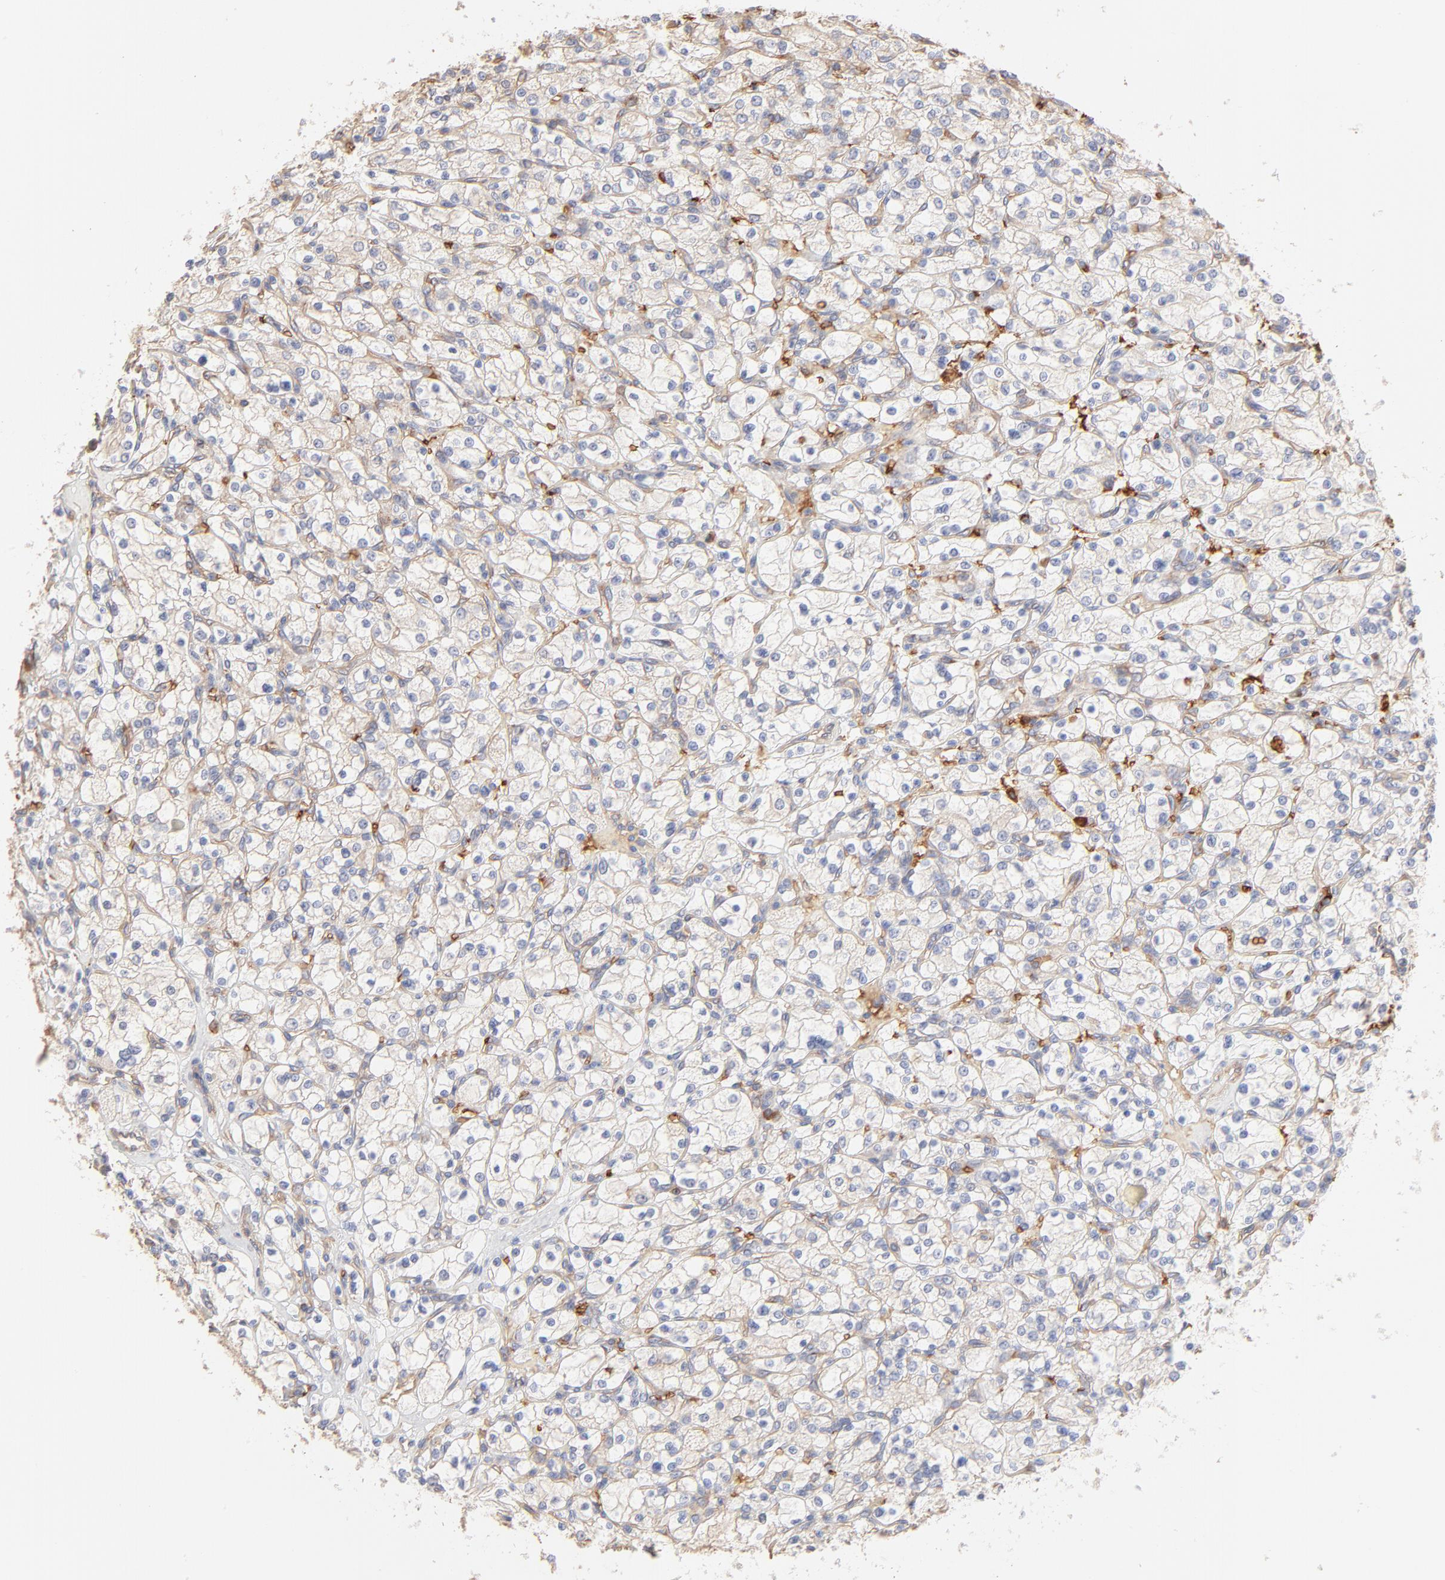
{"staining": {"intensity": "negative", "quantity": "none", "location": "none"}, "tissue": "renal cancer", "cell_type": "Tumor cells", "image_type": "cancer", "snomed": [{"axis": "morphology", "description": "Adenocarcinoma, NOS"}, {"axis": "topography", "description": "Kidney"}], "caption": "IHC of human renal cancer reveals no positivity in tumor cells.", "gene": "SPTB", "patient": {"sex": "female", "age": 83}}